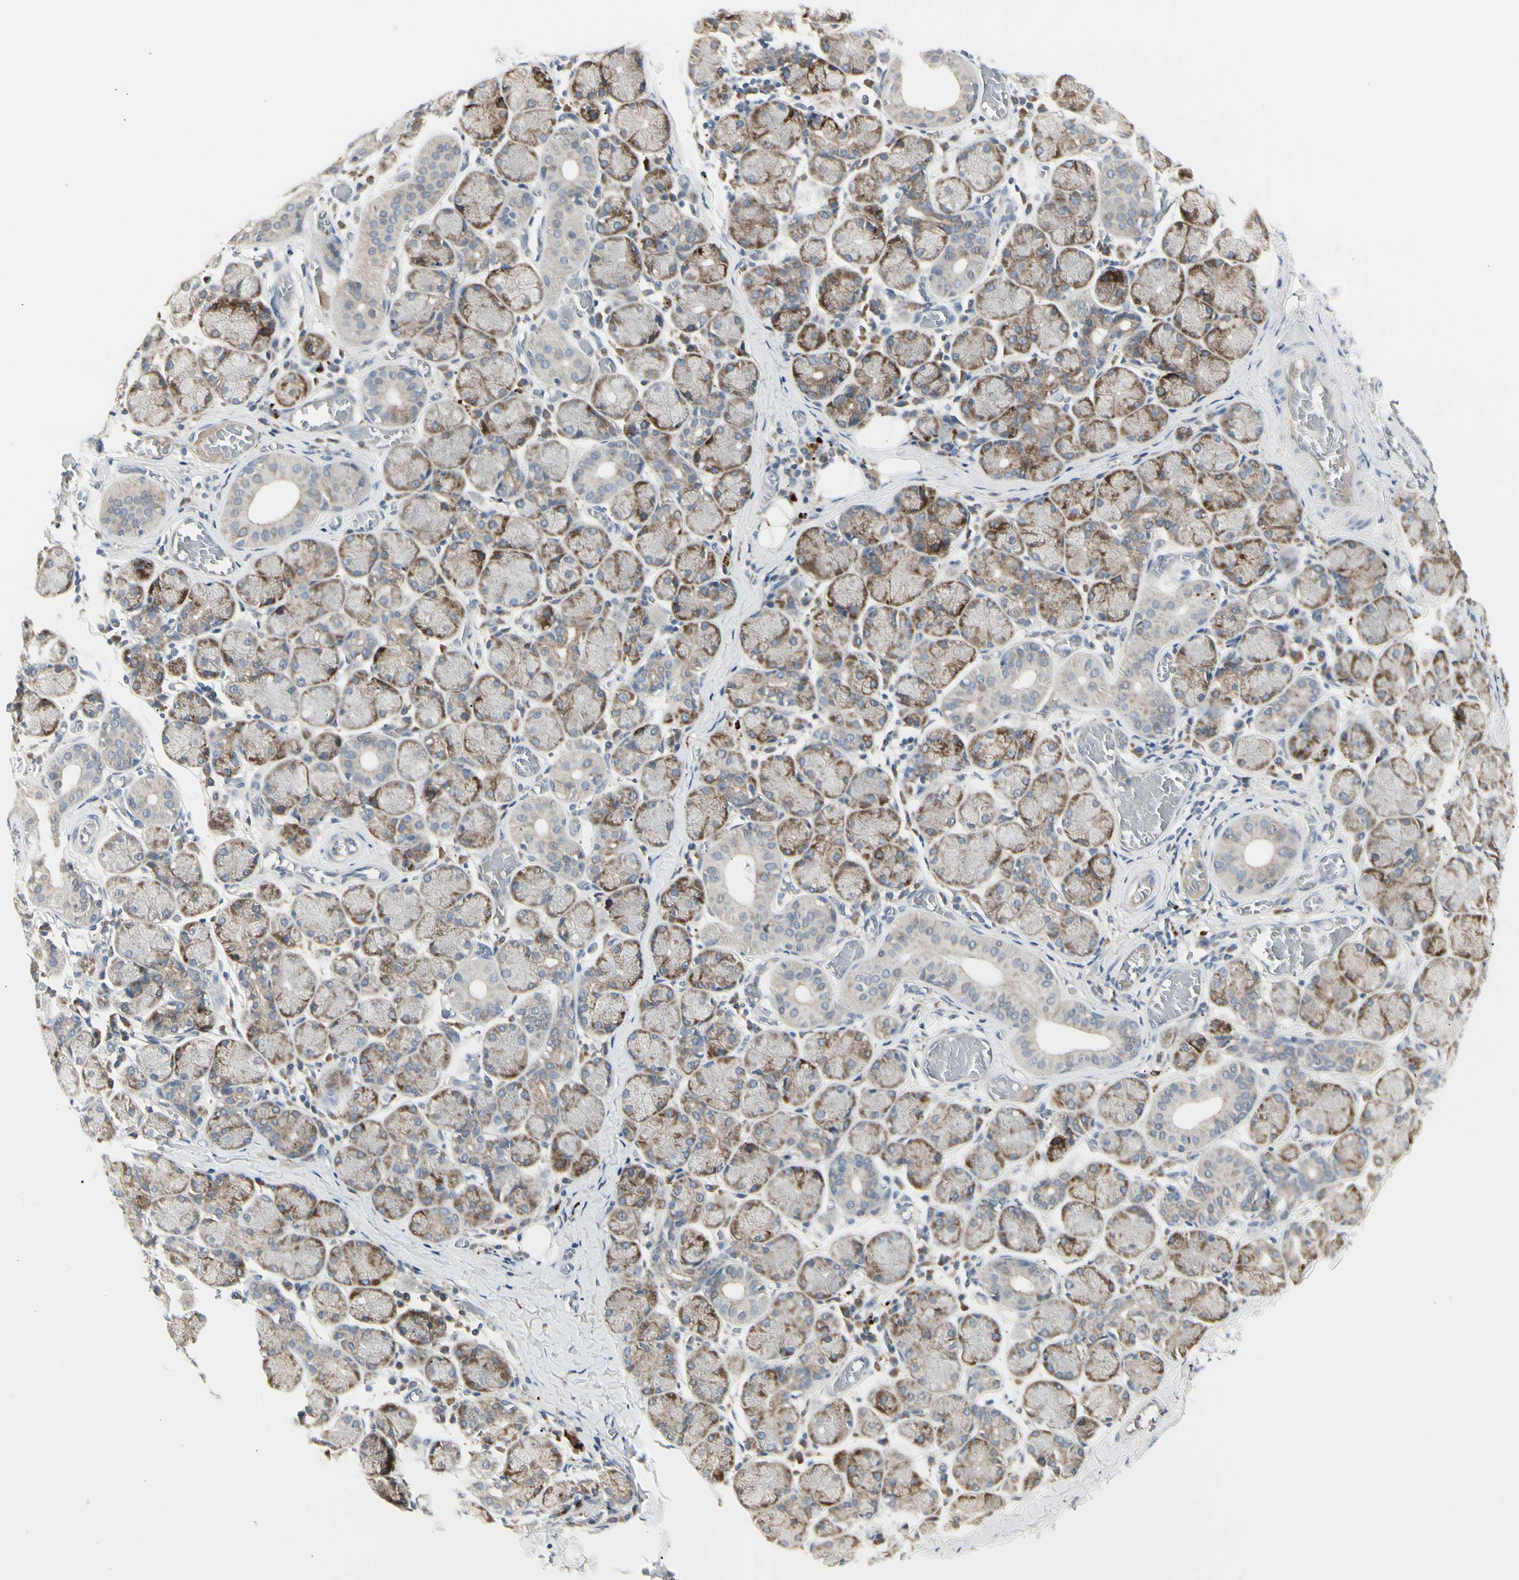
{"staining": {"intensity": "weak", "quantity": "25%-75%", "location": "cytoplasmic/membranous"}, "tissue": "salivary gland", "cell_type": "Glandular cells", "image_type": "normal", "snomed": [{"axis": "morphology", "description": "Normal tissue, NOS"}, {"axis": "topography", "description": "Salivary gland"}], "caption": "The image shows staining of unremarkable salivary gland, revealing weak cytoplasmic/membranous protein expression (brown color) within glandular cells.", "gene": "GRN", "patient": {"sex": "female", "age": 24}}